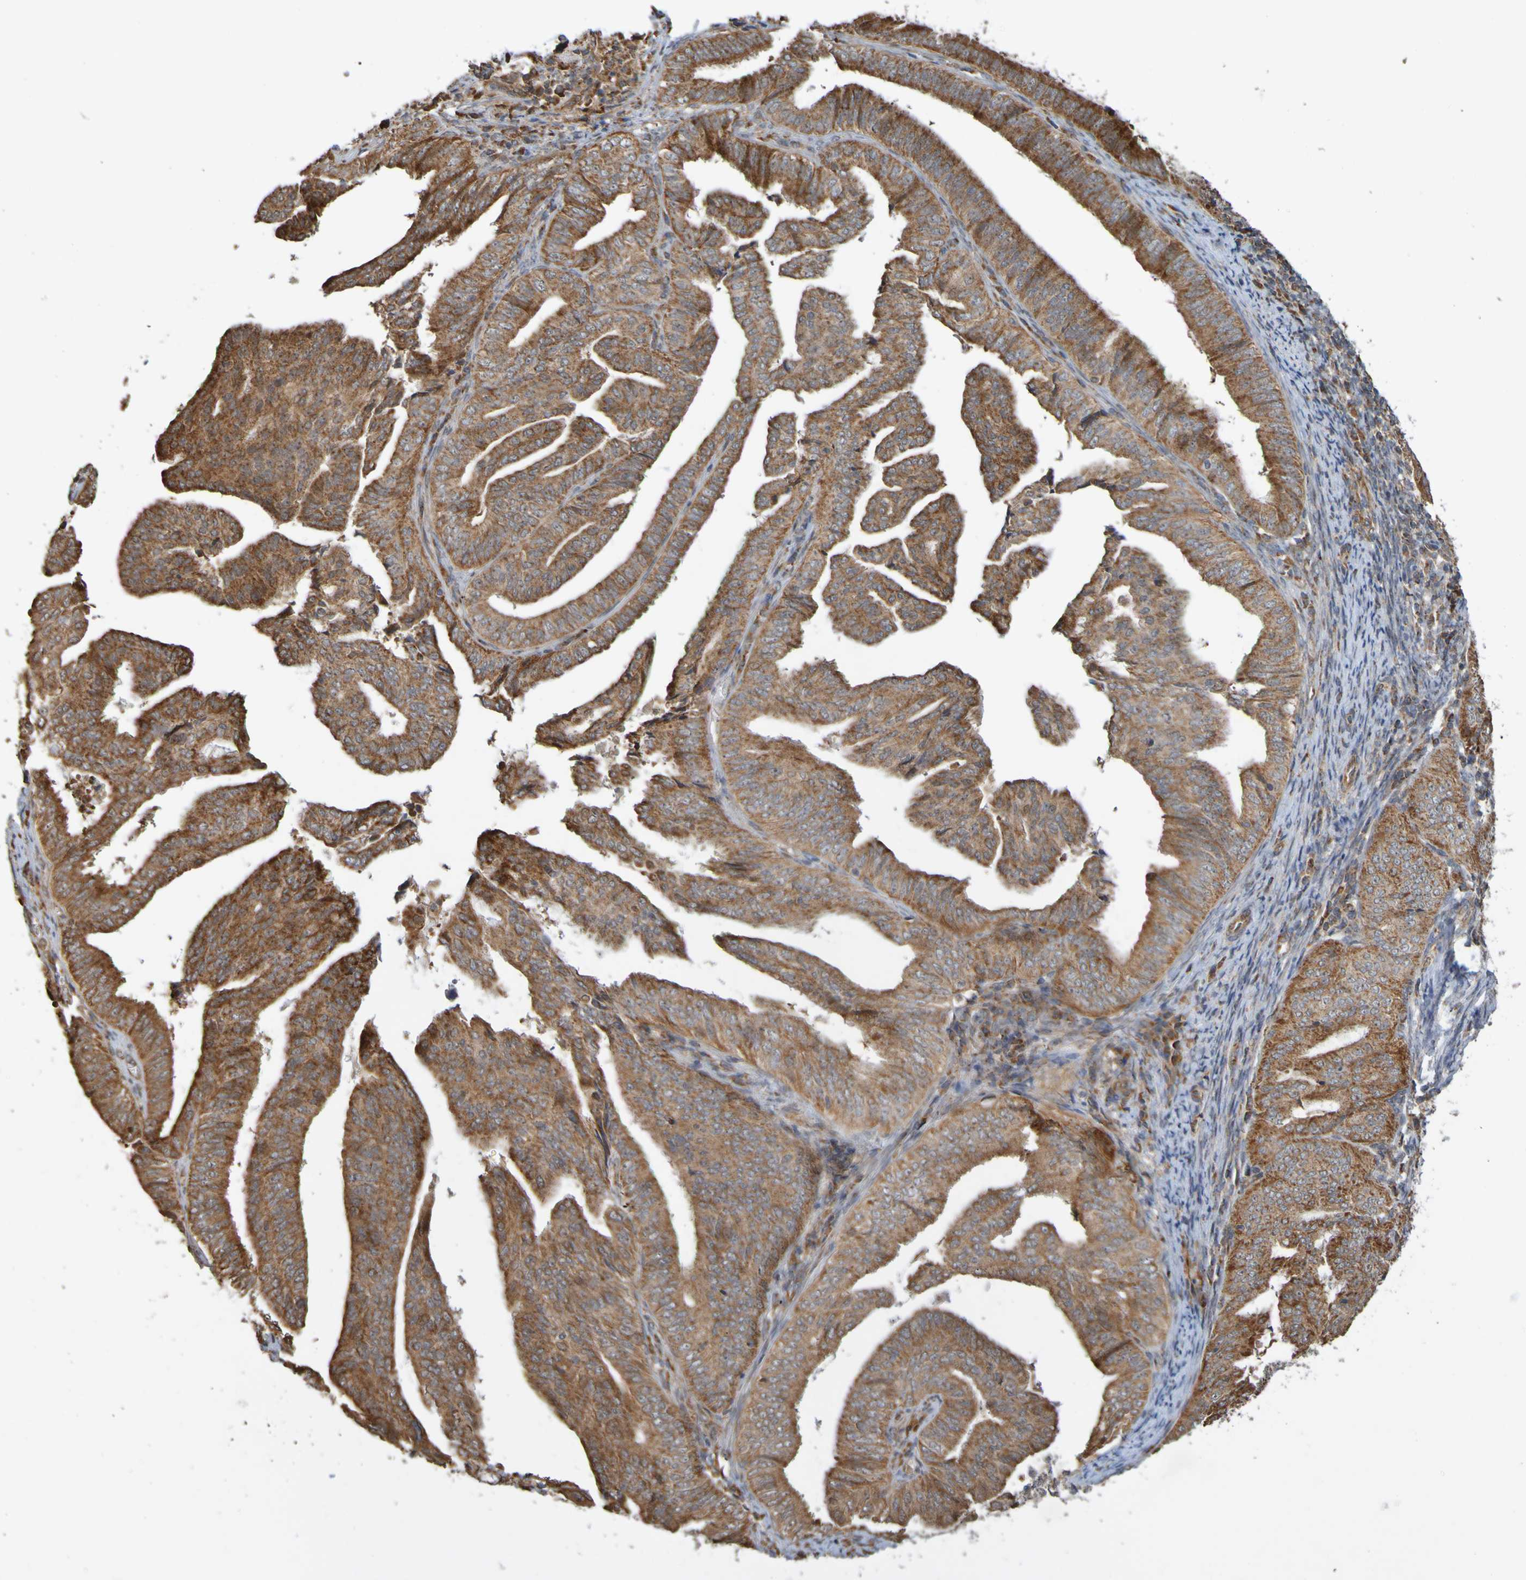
{"staining": {"intensity": "moderate", "quantity": ">75%", "location": "cytoplasmic/membranous"}, "tissue": "endometrial cancer", "cell_type": "Tumor cells", "image_type": "cancer", "snomed": [{"axis": "morphology", "description": "Adenocarcinoma, NOS"}, {"axis": "topography", "description": "Endometrium"}], "caption": "Tumor cells display medium levels of moderate cytoplasmic/membranous positivity in approximately >75% of cells in human endometrial cancer. (Stains: DAB in brown, nuclei in blue, Microscopy: brightfield microscopy at high magnification).", "gene": "TMBIM1", "patient": {"sex": "female", "age": 58}}